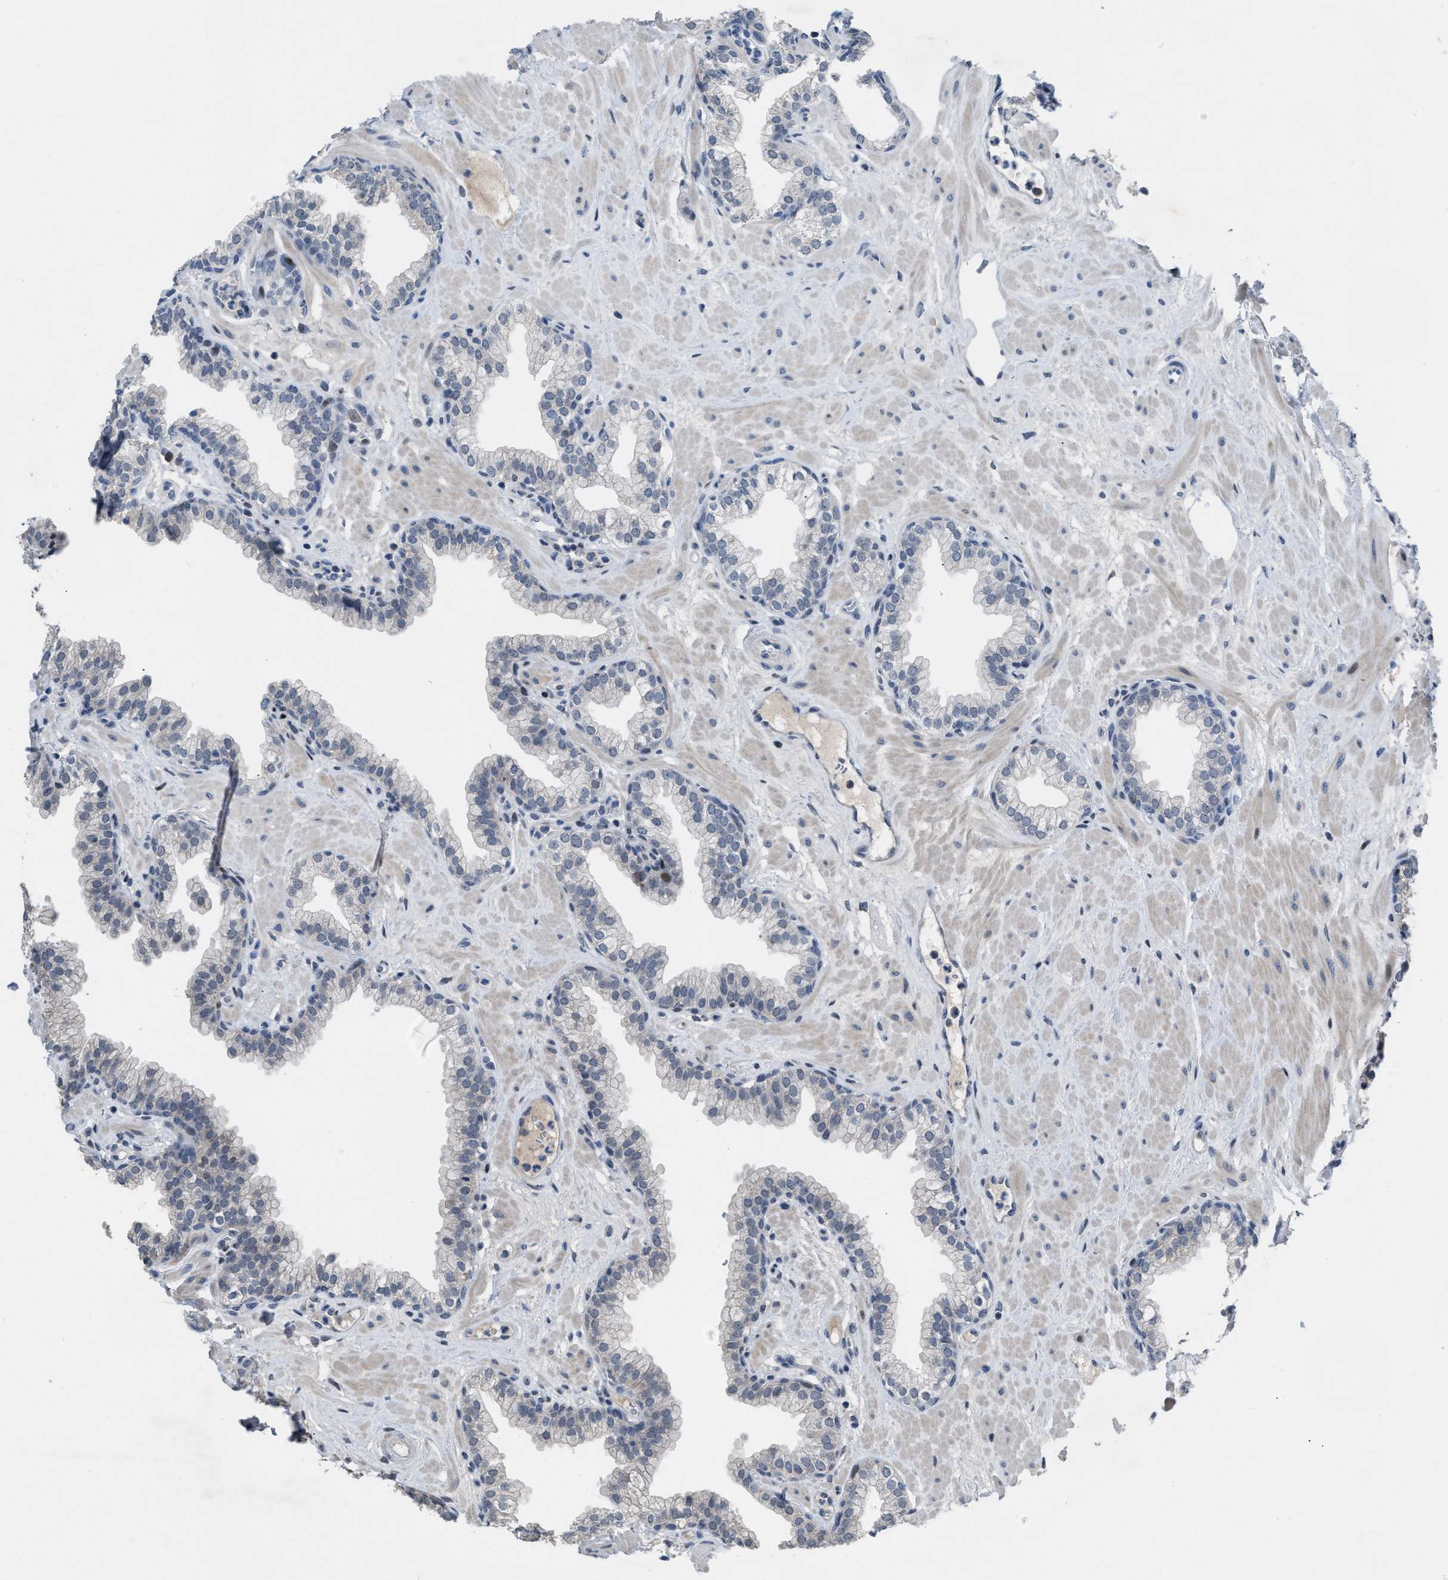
{"staining": {"intensity": "weak", "quantity": "<25%", "location": "nuclear"}, "tissue": "prostate", "cell_type": "Glandular cells", "image_type": "normal", "snomed": [{"axis": "morphology", "description": "Normal tissue, NOS"}, {"axis": "morphology", "description": "Urothelial carcinoma, Low grade"}, {"axis": "topography", "description": "Urinary bladder"}, {"axis": "topography", "description": "Prostate"}], "caption": "IHC of normal prostate shows no staining in glandular cells. (Stains: DAB (3,3'-diaminobenzidine) IHC with hematoxylin counter stain, Microscopy: brightfield microscopy at high magnification).", "gene": "SETDB1", "patient": {"sex": "male", "age": 60}}